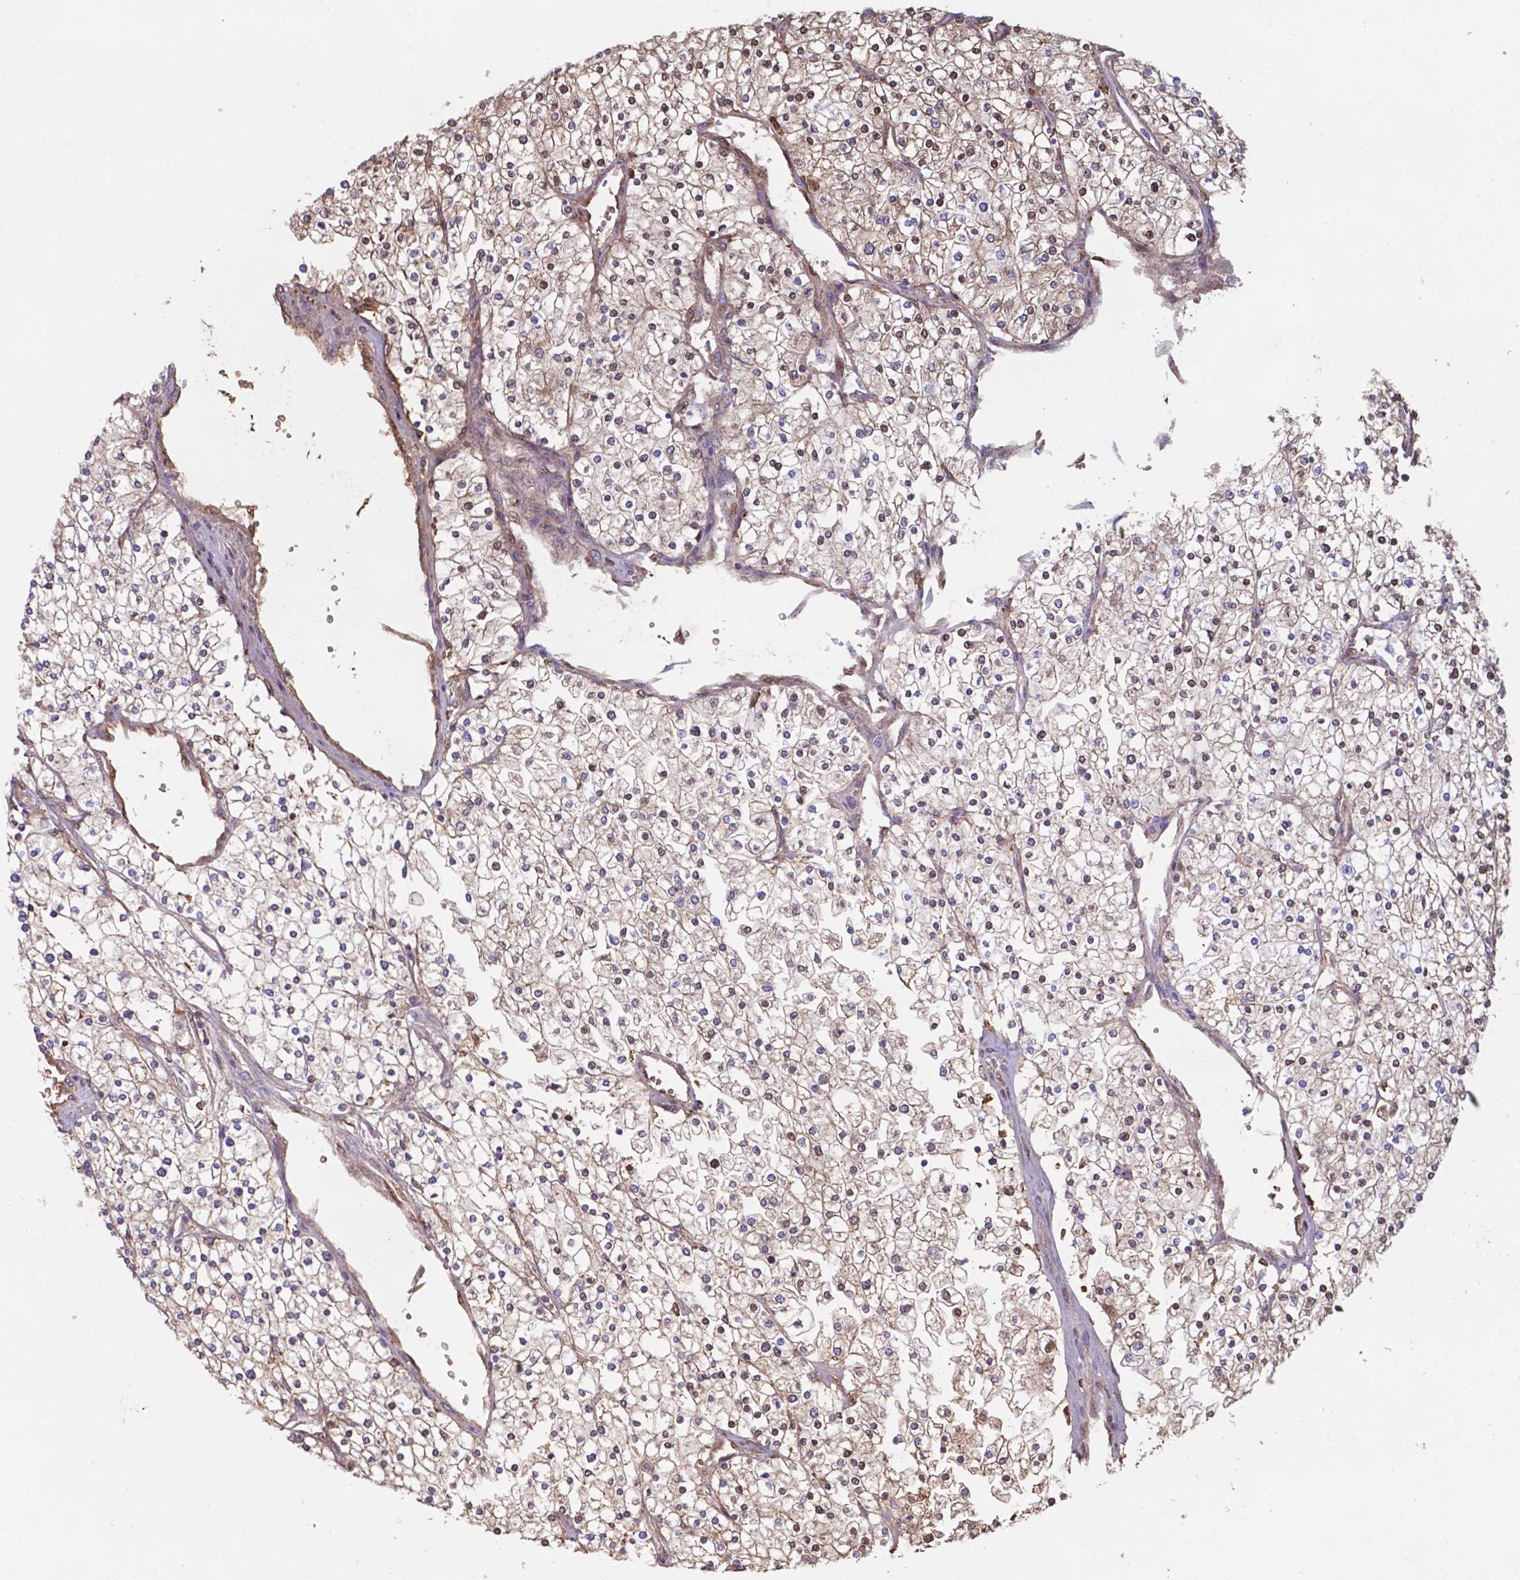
{"staining": {"intensity": "strong", "quantity": "<25%", "location": "nuclear"}, "tissue": "renal cancer", "cell_type": "Tumor cells", "image_type": "cancer", "snomed": [{"axis": "morphology", "description": "Adenocarcinoma, NOS"}, {"axis": "topography", "description": "Kidney"}], "caption": "Immunohistochemistry of human renal adenocarcinoma reveals medium levels of strong nuclear staining in approximately <25% of tumor cells.", "gene": "SERPINA1", "patient": {"sex": "male", "age": 80}}